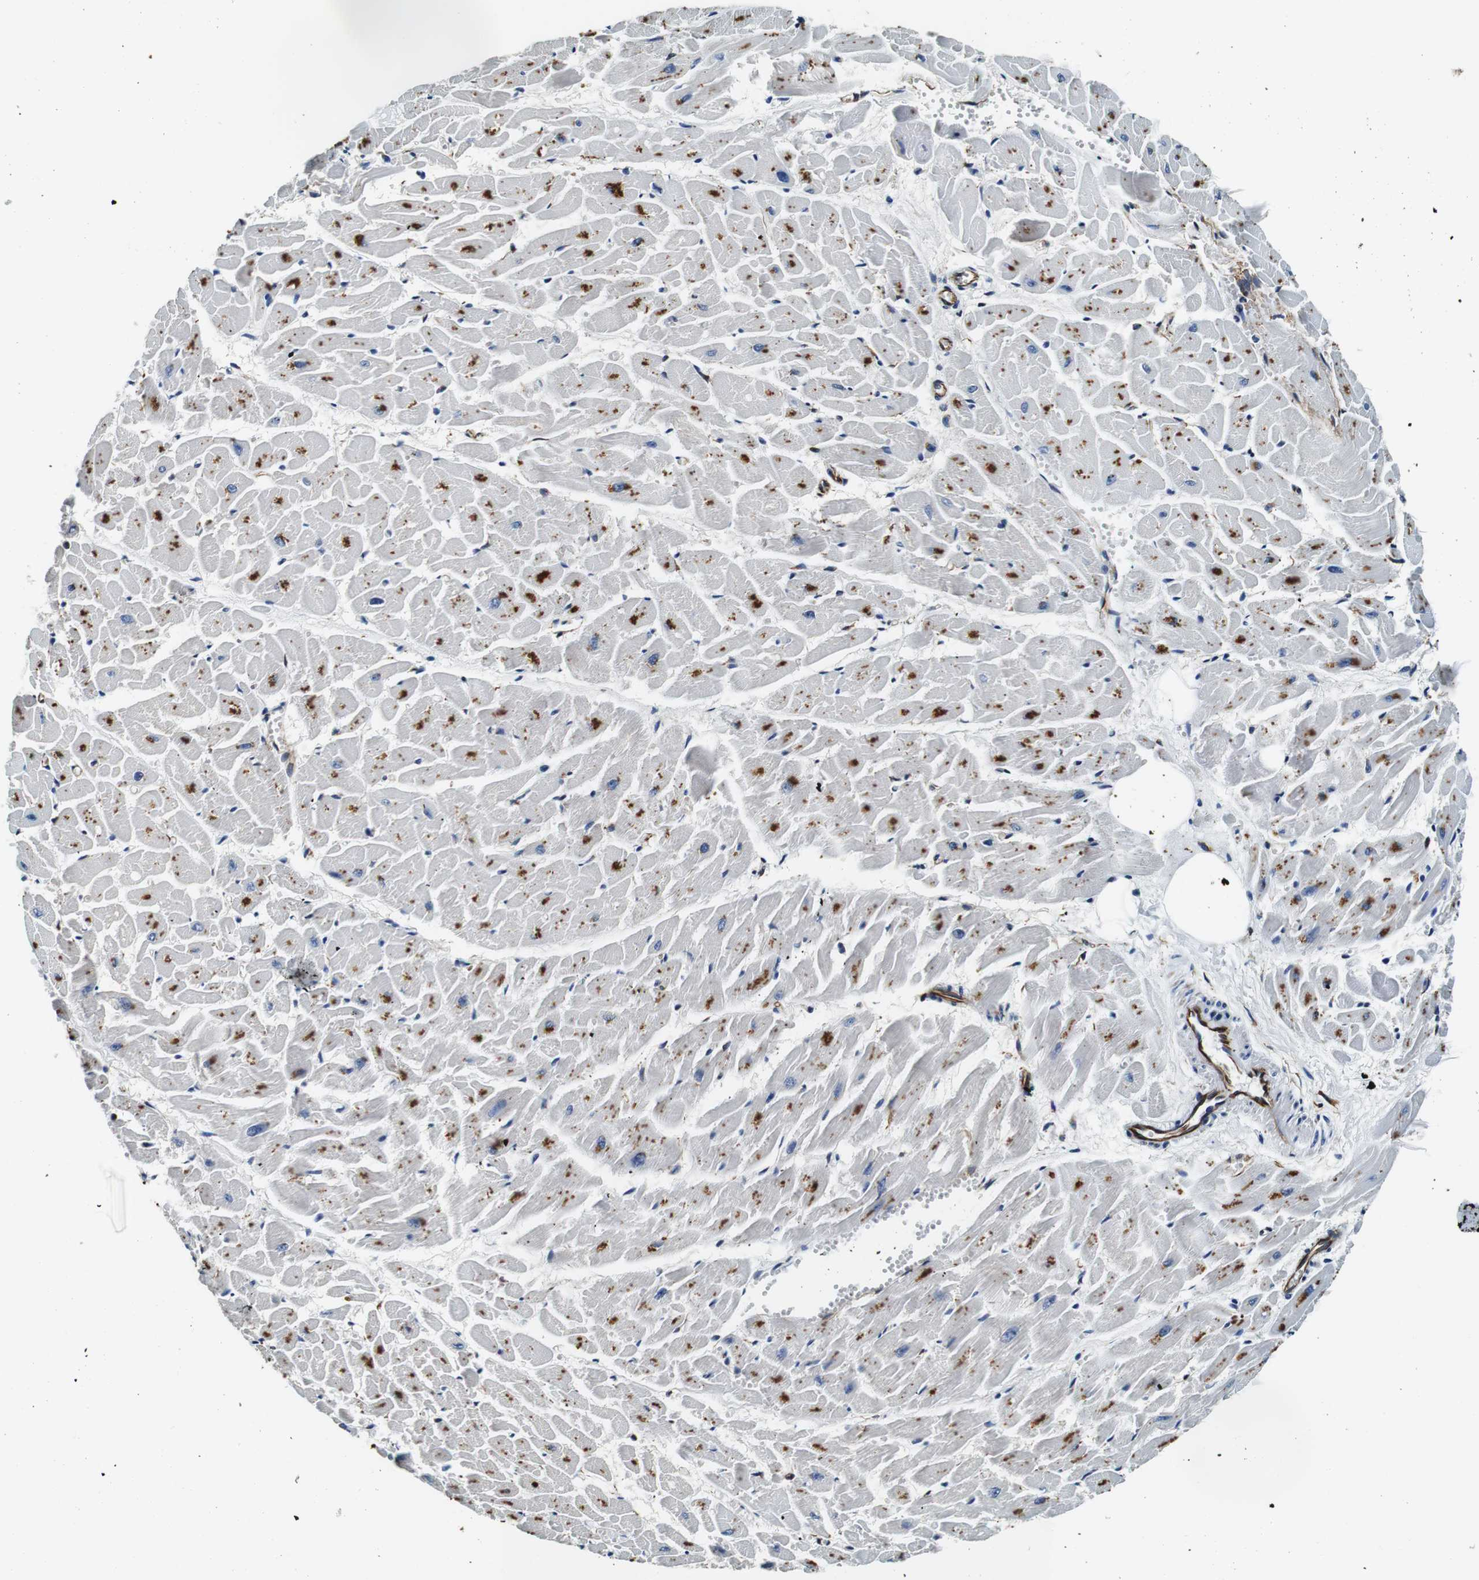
{"staining": {"intensity": "moderate", "quantity": "25%-75%", "location": "cytoplasmic/membranous"}, "tissue": "heart muscle", "cell_type": "Cardiomyocytes", "image_type": "normal", "snomed": [{"axis": "morphology", "description": "Normal tissue, NOS"}, {"axis": "topography", "description": "Heart"}], "caption": "Benign heart muscle was stained to show a protein in brown. There is medium levels of moderate cytoplasmic/membranous positivity in approximately 25%-75% of cardiomyocytes.", "gene": "GJE1", "patient": {"sex": "female", "age": 19}}